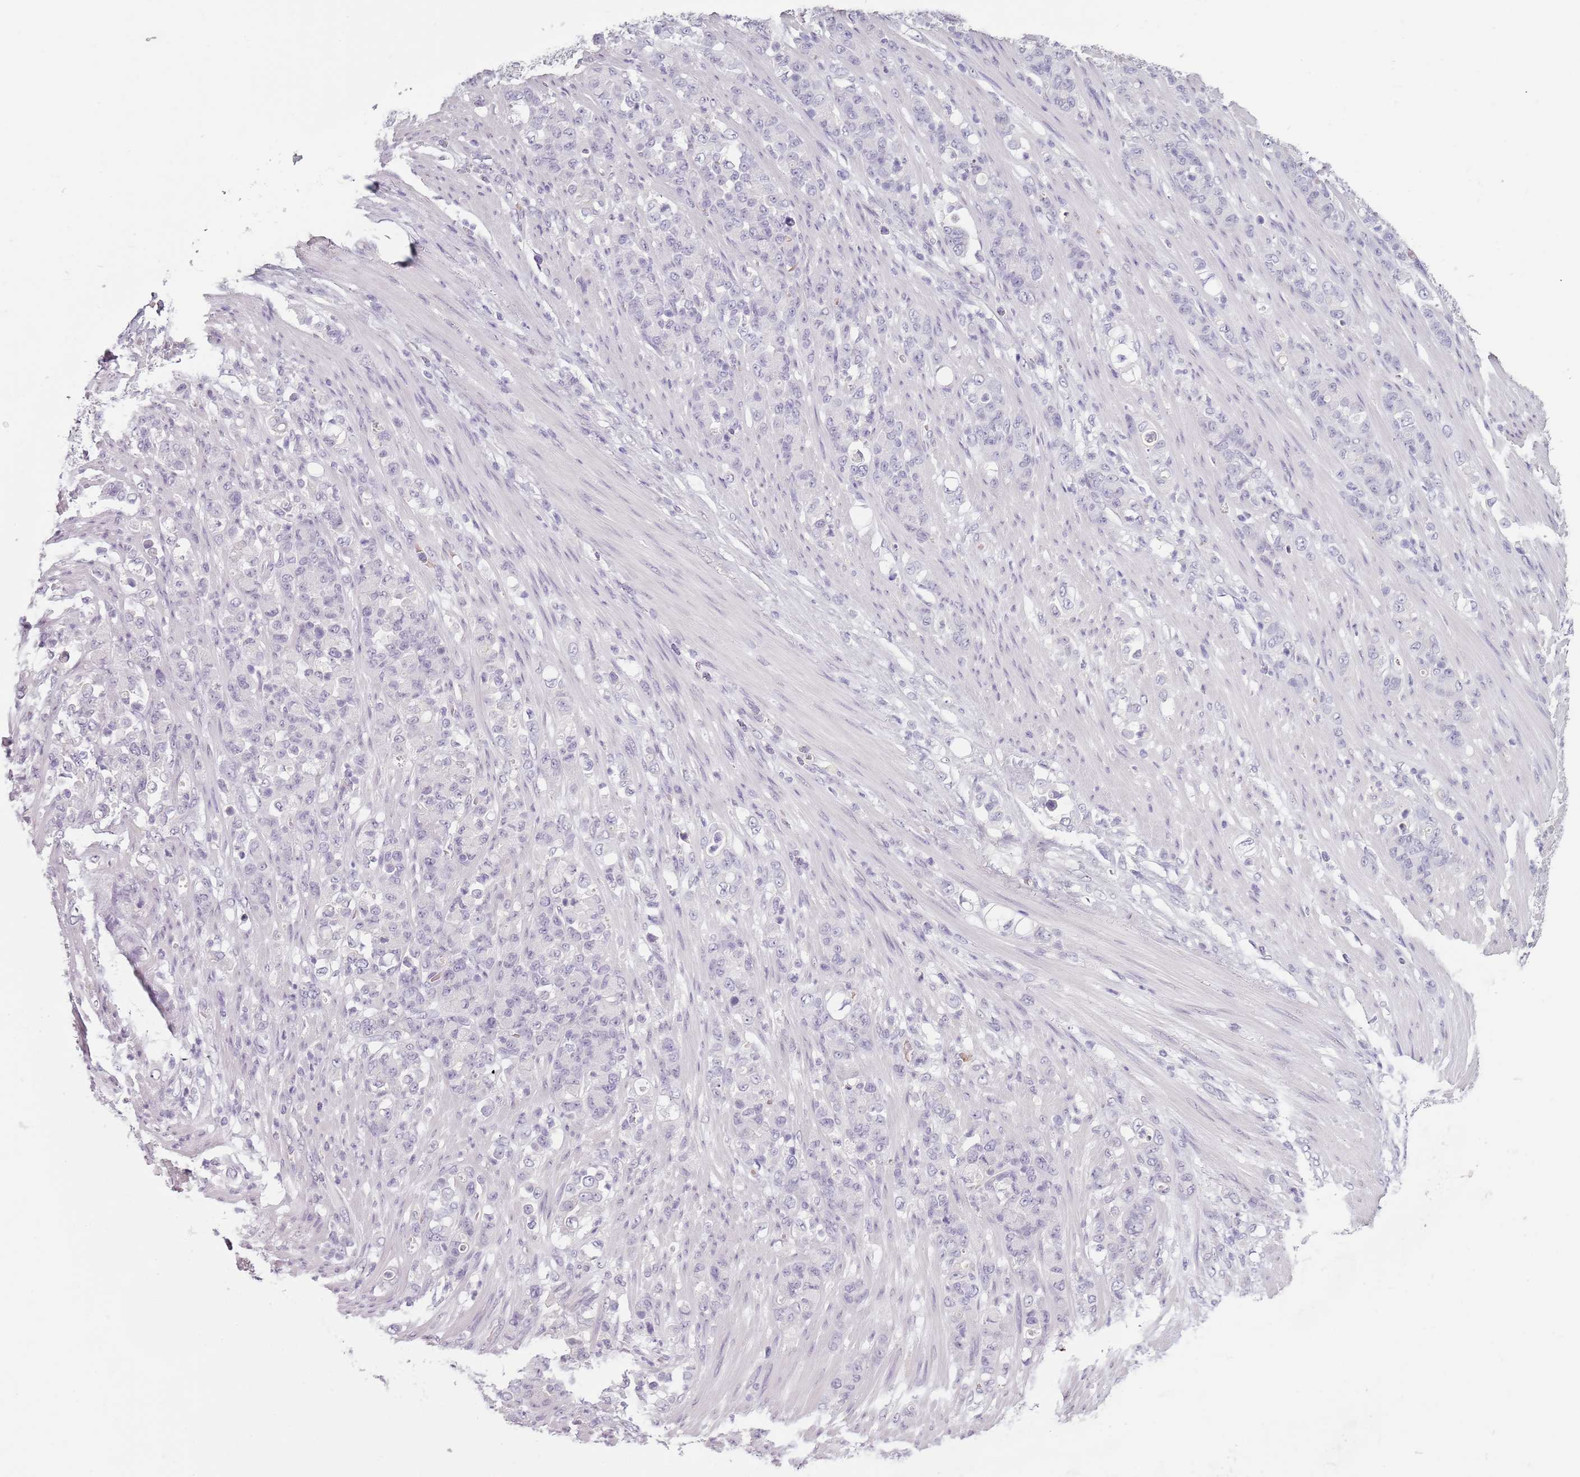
{"staining": {"intensity": "negative", "quantity": "none", "location": "none"}, "tissue": "stomach cancer", "cell_type": "Tumor cells", "image_type": "cancer", "snomed": [{"axis": "morphology", "description": "Normal tissue, NOS"}, {"axis": "morphology", "description": "Adenocarcinoma, NOS"}, {"axis": "topography", "description": "Stomach"}], "caption": "This micrograph is of stomach cancer (adenocarcinoma) stained with immunohistochemistry (IHC) to label a protein in brown with the nuclei are counter-stained blue. There is no positivity in tumor cells.", "gene": "PIEZO1", "patient": {"sex": "female", "age": 79}}